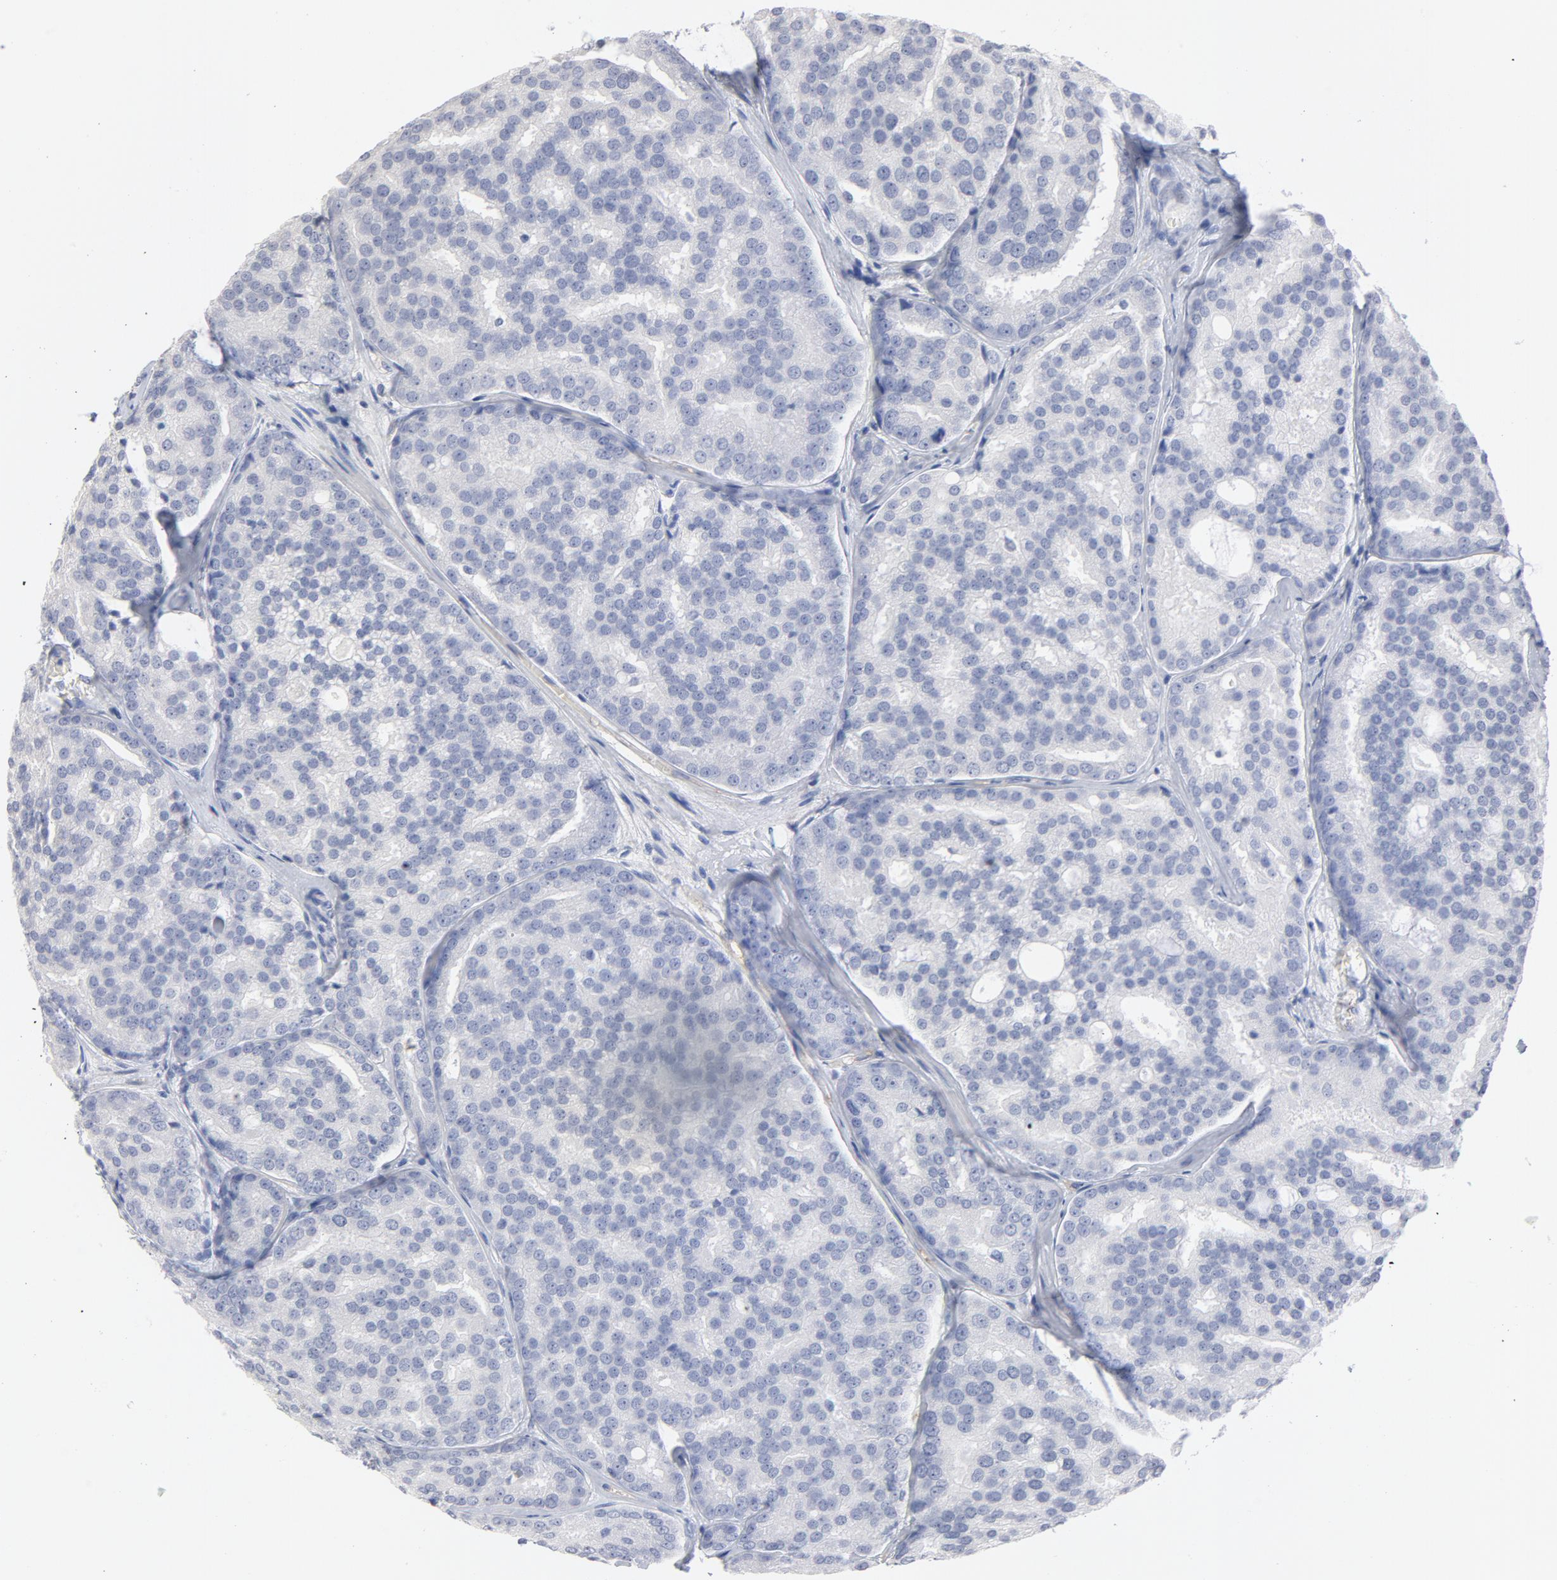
{"staining": {"intensity": "negative", "quantity": "none", "location": "none"}, "tissue": "prostate cancer", "cell_type": "Tumor cells", "image_type": "cancer", "snomed": [{"axis": "morphology", "description": "Adenocarcinoma, High grade"}, {"axis": "topography", "description": "Prostate"}], "caption": "Prostate cancer (high-grade adenocarcinoma) stained for a protein using IHC reveals no positivity tumor cells.", "gene": "P2RY8", "patient": {"sex": "male", "age": 64}}